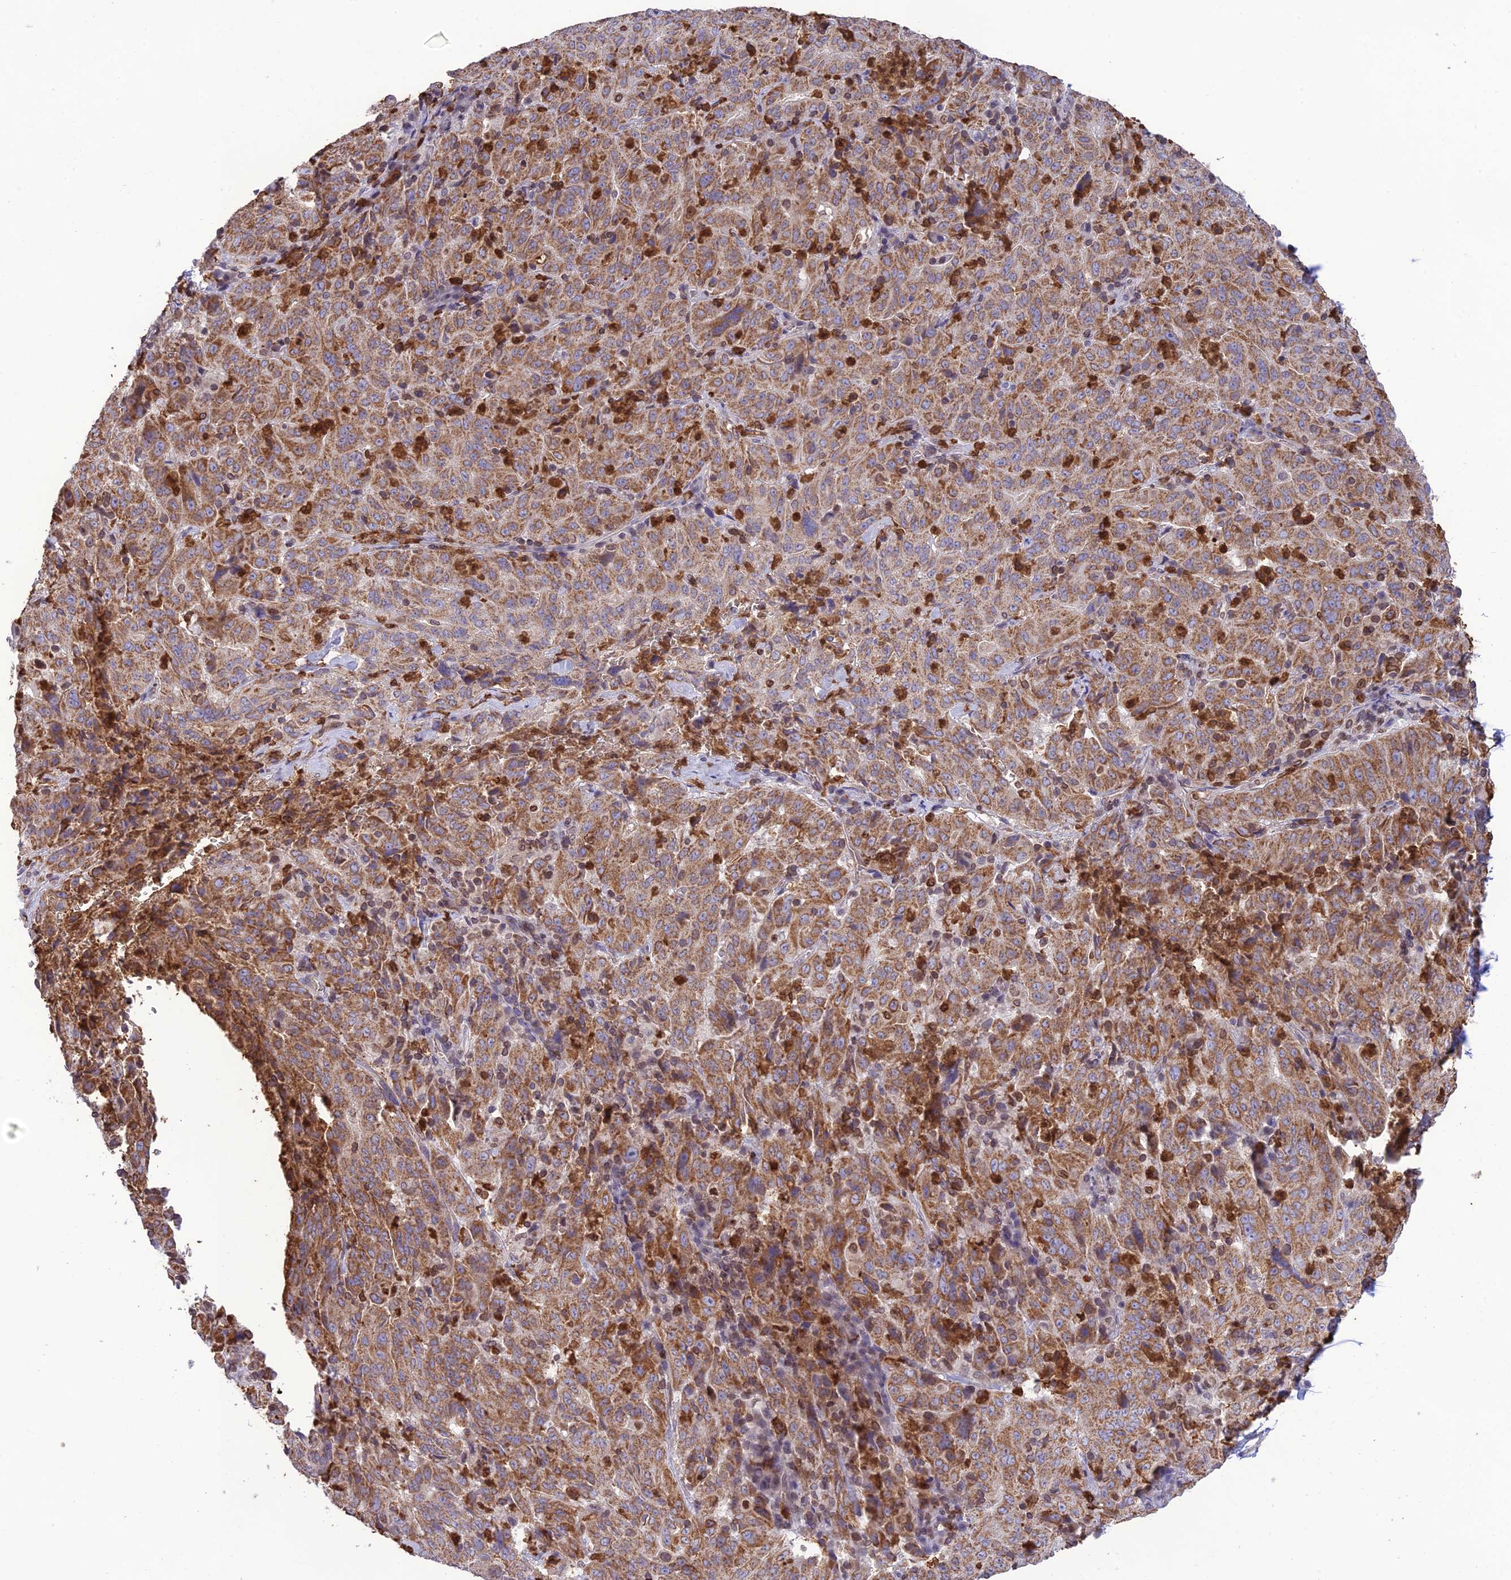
{"staining": {"intensity": "moderate", "quantity": ">75%", "location": "cytoplasmic/membranous"}, "tissue": "pancreatic cancer", "cell_type": "Tumor cells", "image_type": "cancer", "snomed": [{"axis": "morphology", "description": "Adenocarcinoma, NOS"}, {"axis": "topography", "description": "Pancreas"}], "caption": "Pancreatic cancer (adenocarcinoma) was stained to show a protein in brown. There is medium levels of moderate cytoplasmic/membranous expression in approximately >75% of tumor cells. Using DAB (brown) and hematoxylin (blue) stains, captured at high magnification using brightfield microscopy.", "gene": "PKHD1L1", "patient": {"sex": "male", "age": 63}}